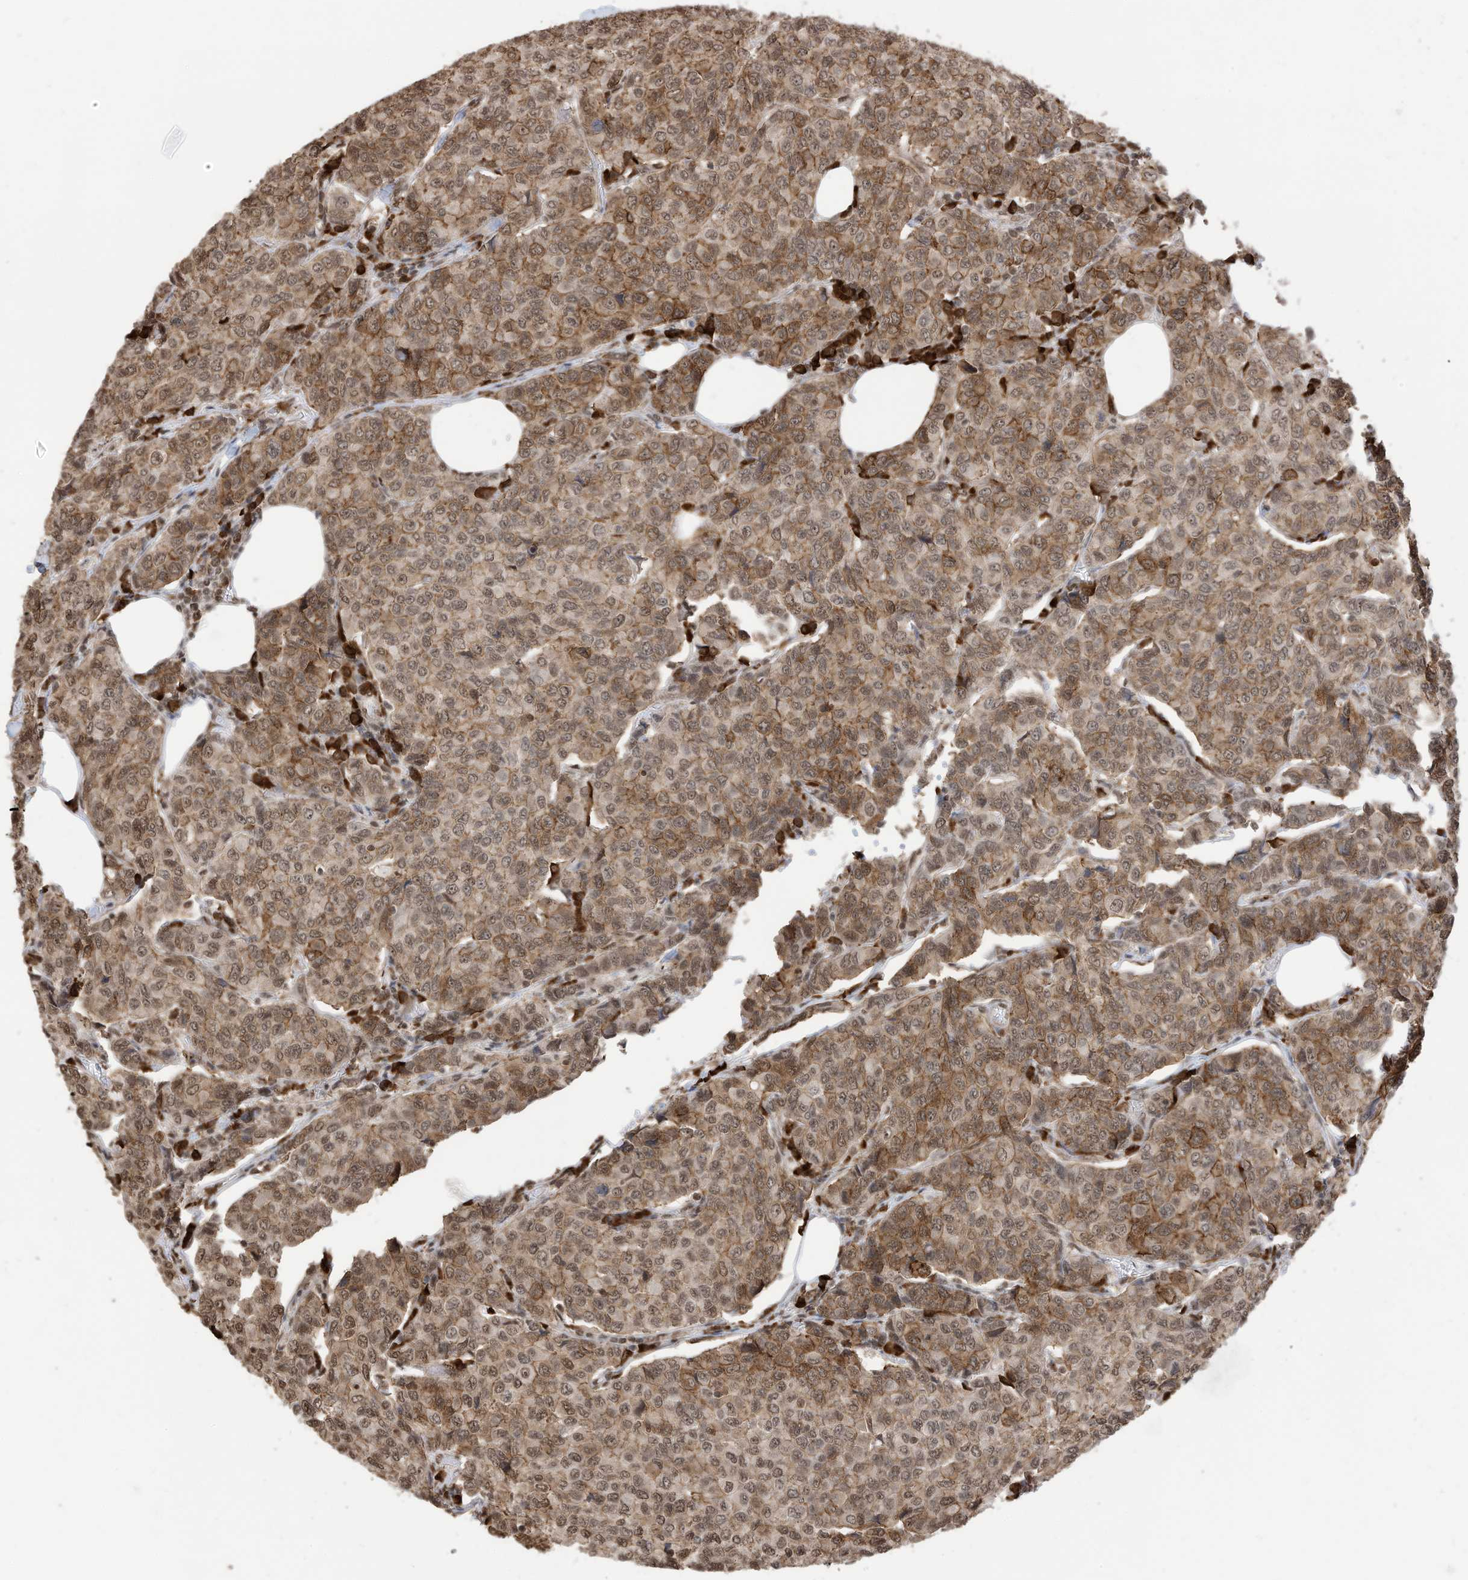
{"staining": {"intensity": "moderate", "quantity": ">75%", "location": "cytoplasmic/membranous,nuclear"}, "tissue": "breast cancer", "cell_type": "Tumor cells", "image_type": "cancer", "snomed": [{"axis": "morphology", "description": "Duct carcinoma"}, {"axis": "topography", "description": "Breast"}], "caption": "IHC of breast cancer shows medium levels of moderate cytoplasmic/membranous and nuclear expression in about >75% of tumor cells. (DAB IHC, brown staining for protein, blue staining for nuclei).", "gene": "ZNF195", "patient": {"sex": "female", "age": 55}}